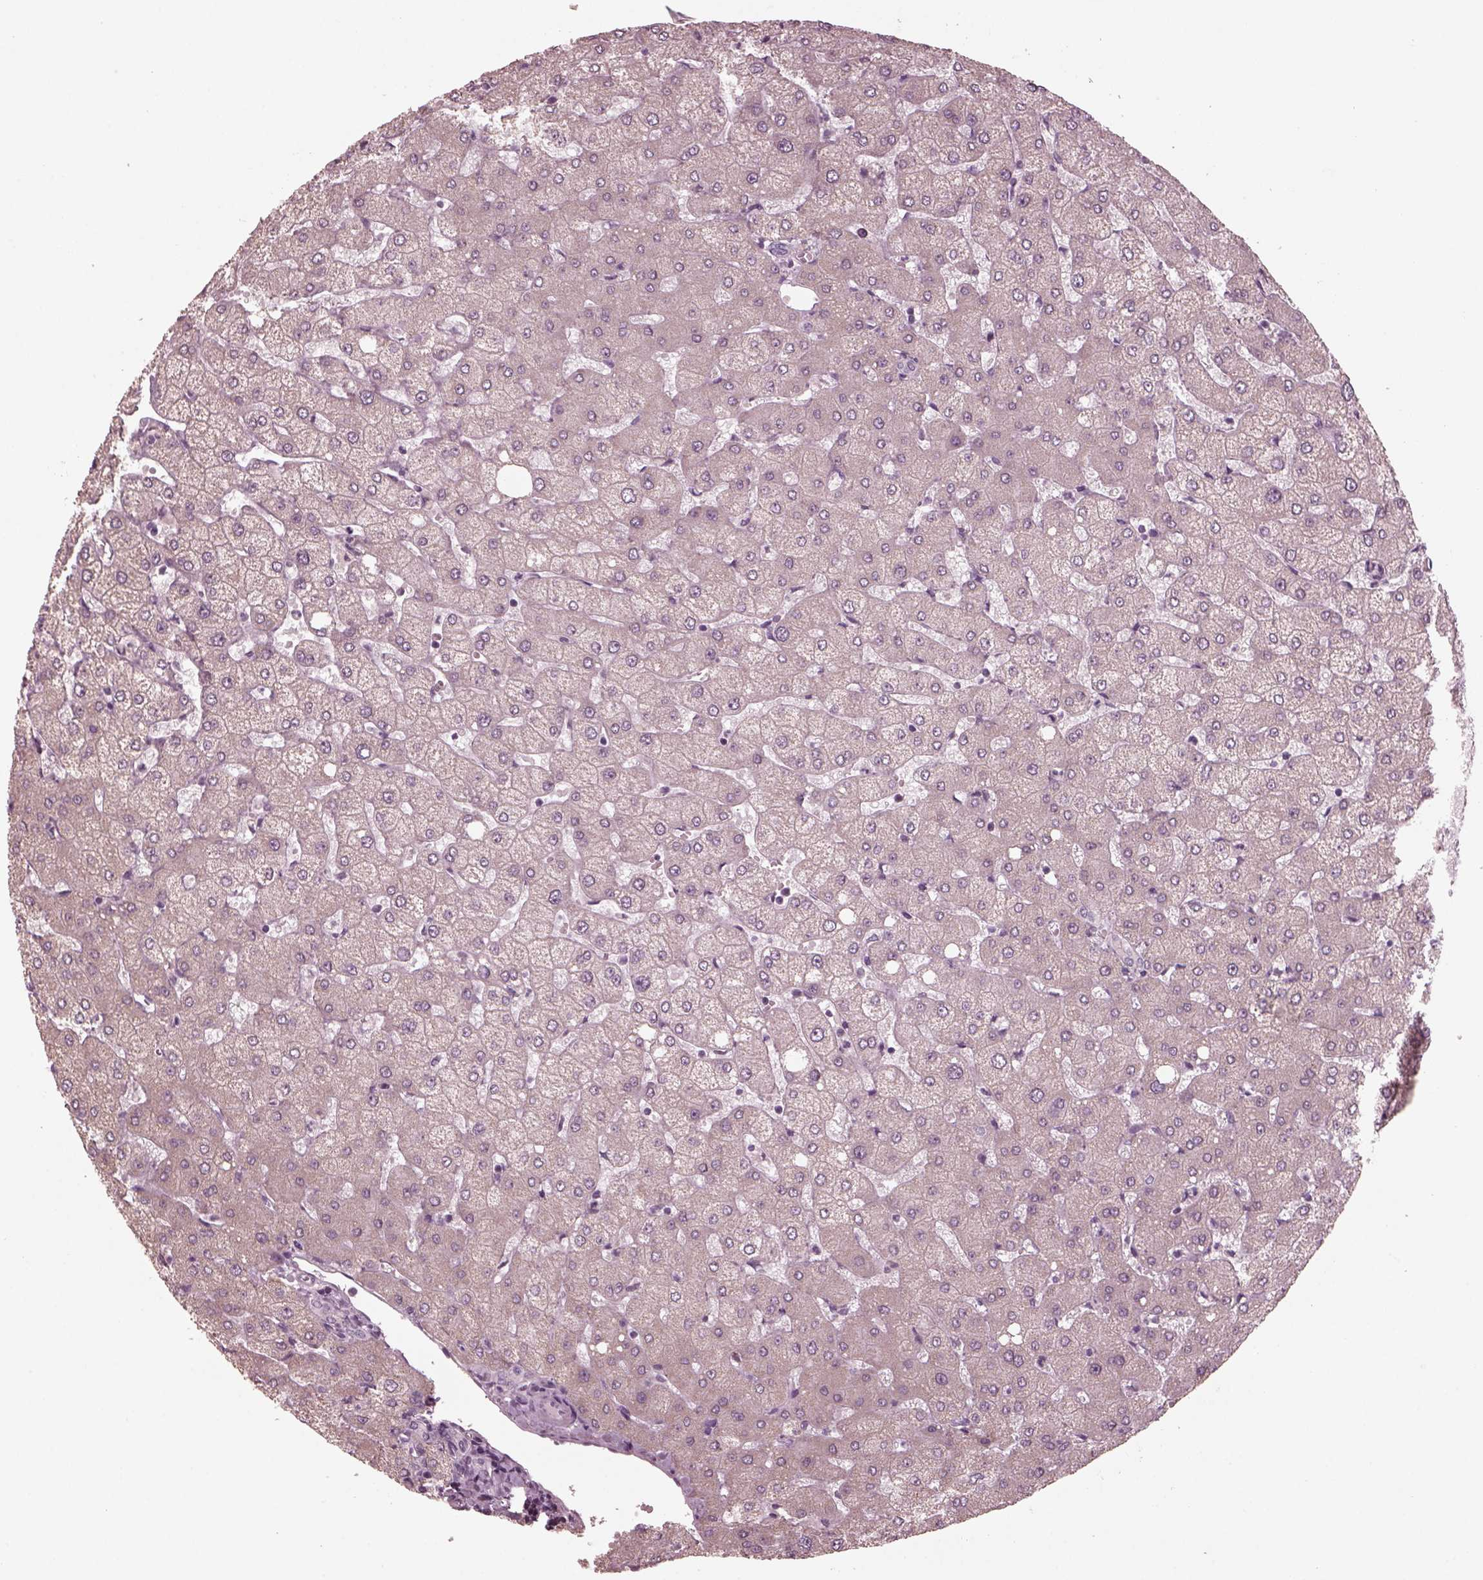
{"staining": {"intensity": "negative", "quantity": "none", "location": "none"}, "tissue": "liver", "cell_type": "Cholangiocytes", "image_type": "normal", "snomed": [{"axis": "morphology", "description": "Normal tissue, NOS"}, {"axis": "topography", "description": "Liver"}], "caption": "Immunohistochemistry of normal human liver demonstrates no positivity in cholangiocytes.", "gene": "SAXO1", "patient": {"sex": "female", "age": 54}}